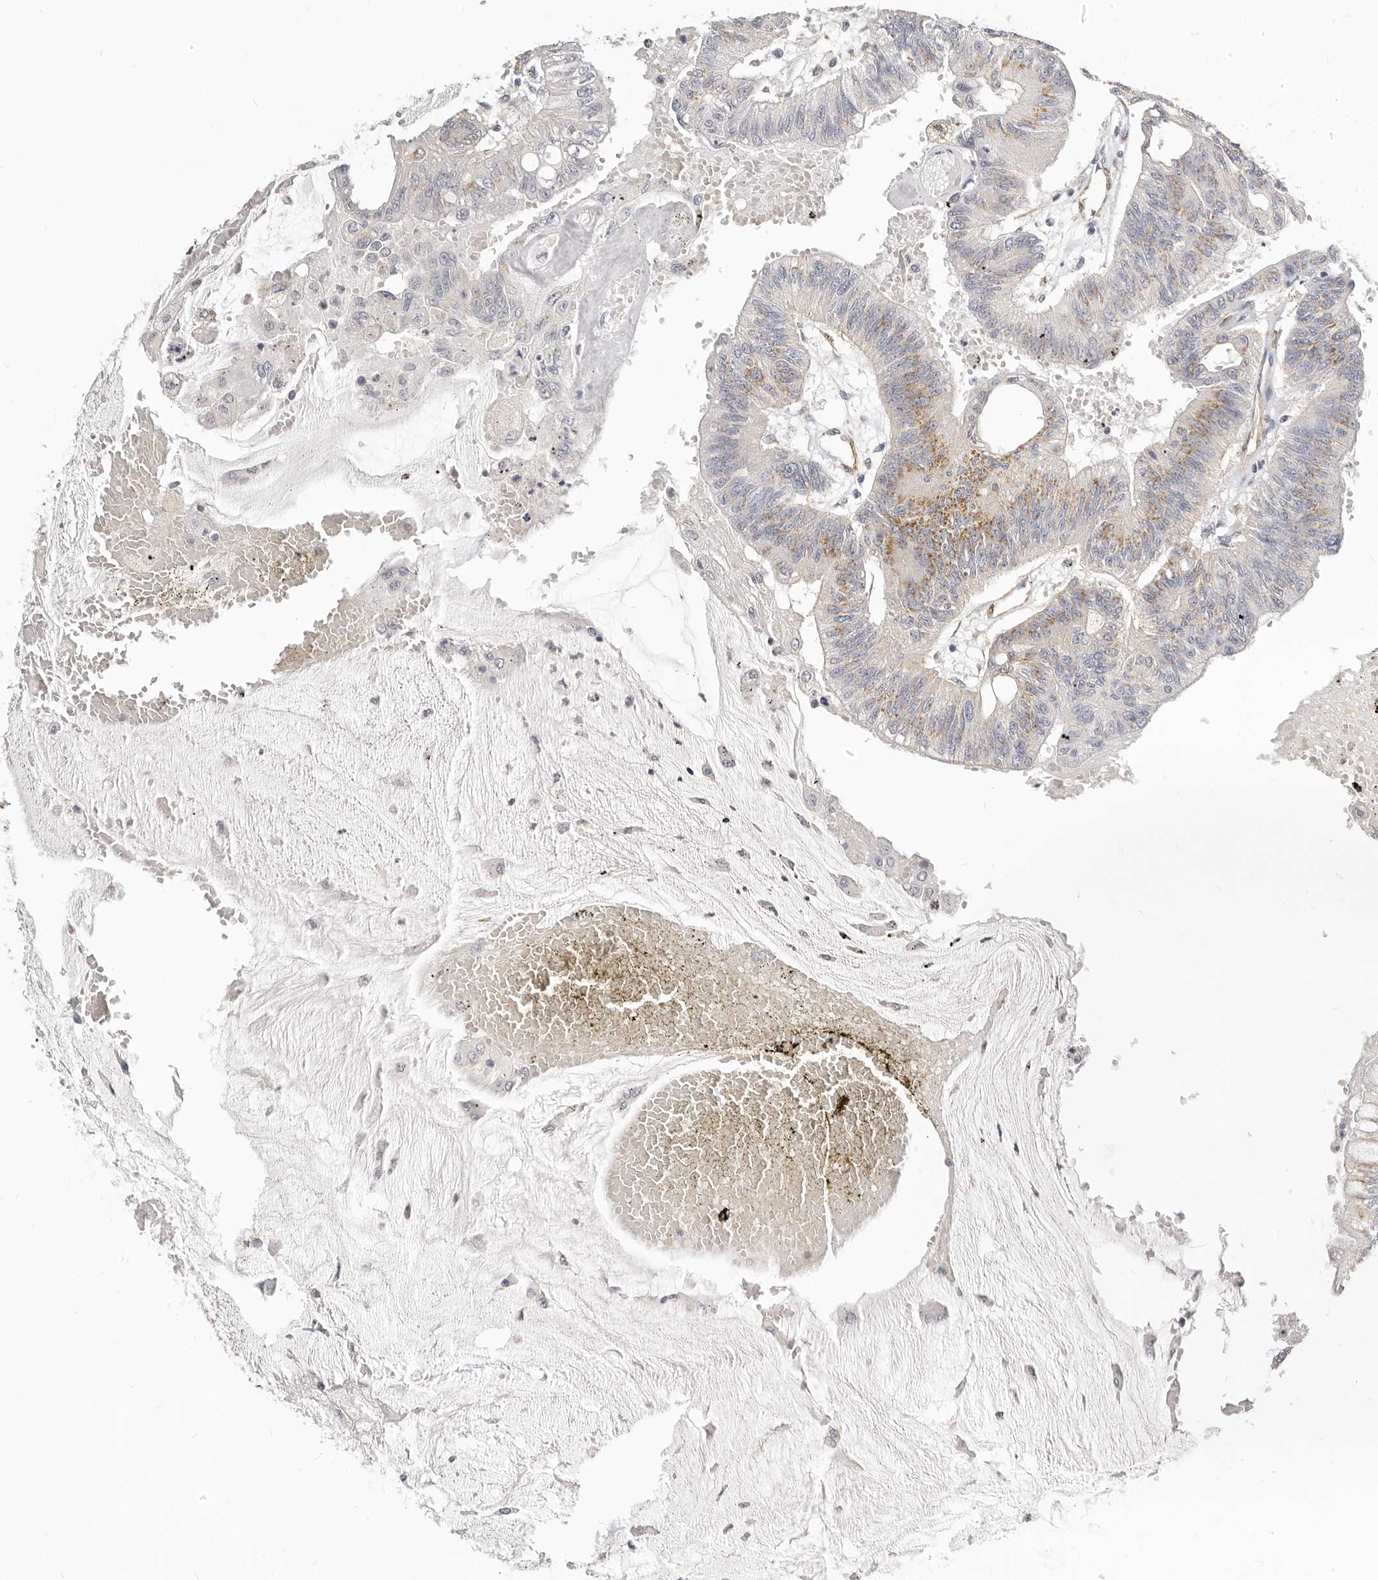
{"staining": {"intensity": "weak", "quantity": ">75%", "location": "cytoplasmic/membranous"}, "tissue": "colorectal cancer", "cell_type": "Tumor cells", "image_type": "cancer", "snomed": [{"axis": "morphology", "description": "Adenoma, NOS"}, {"axis": "morphology", "description": "Adenocarcinoma, NOS"}, {"axis": "topography", "description": "Colon"}], "caption": "A brown stain highlights weak cytoplasmic/membranous staining of a protein in colorectal cancer (adenocarcinoma) tumor cells.", "gene": "RABAC1", "patient": {"sex": "male", "age": 79}}